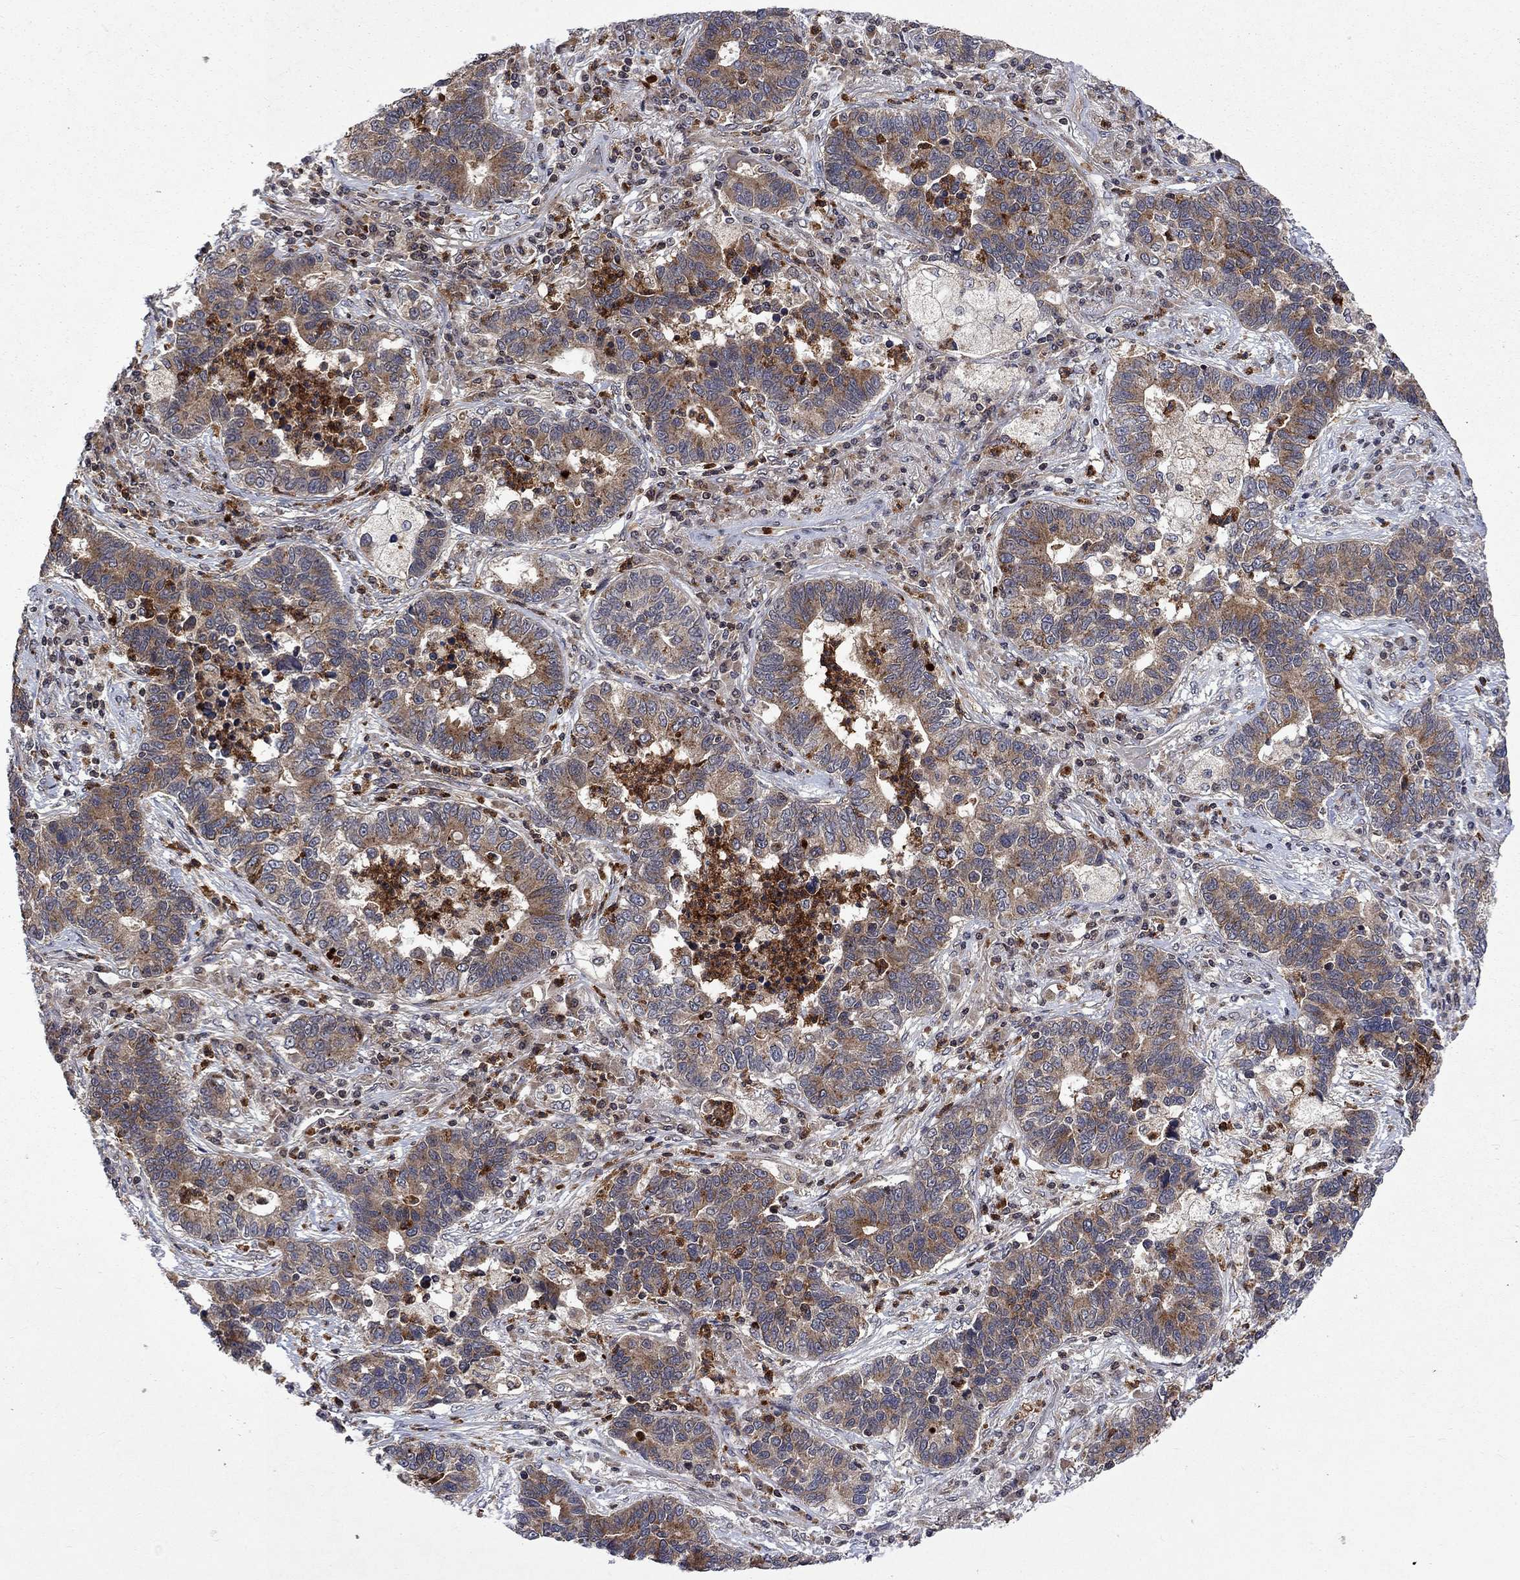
{"staining": {"intensity": "weak", "quantity": "25%-75%", "location": "cytoplasmic/membranous"}, "tissue": "lung cancer", "cell_type": "Tumor cells", "image_type": "cancer", "snomed": [{"axis": "morphology", "description": "Adenocarcinoma, NOS"}, {"axis": "topography", "description": "Lung"}], "caption": "Brown immunohistochemical staining in human lung cancer (adenocarcinoma) displays weak cytoplasmic/membranous positivity in about 25%-75% of tumor cells. (Stains: DAB (3,3'-diaminobenzidine) in brown, nuclei in blue, Microscopy: brightfield microscopy at high magnification).", "gene": "TMEM33", "patient": {"sex": "female", "age": 57}}